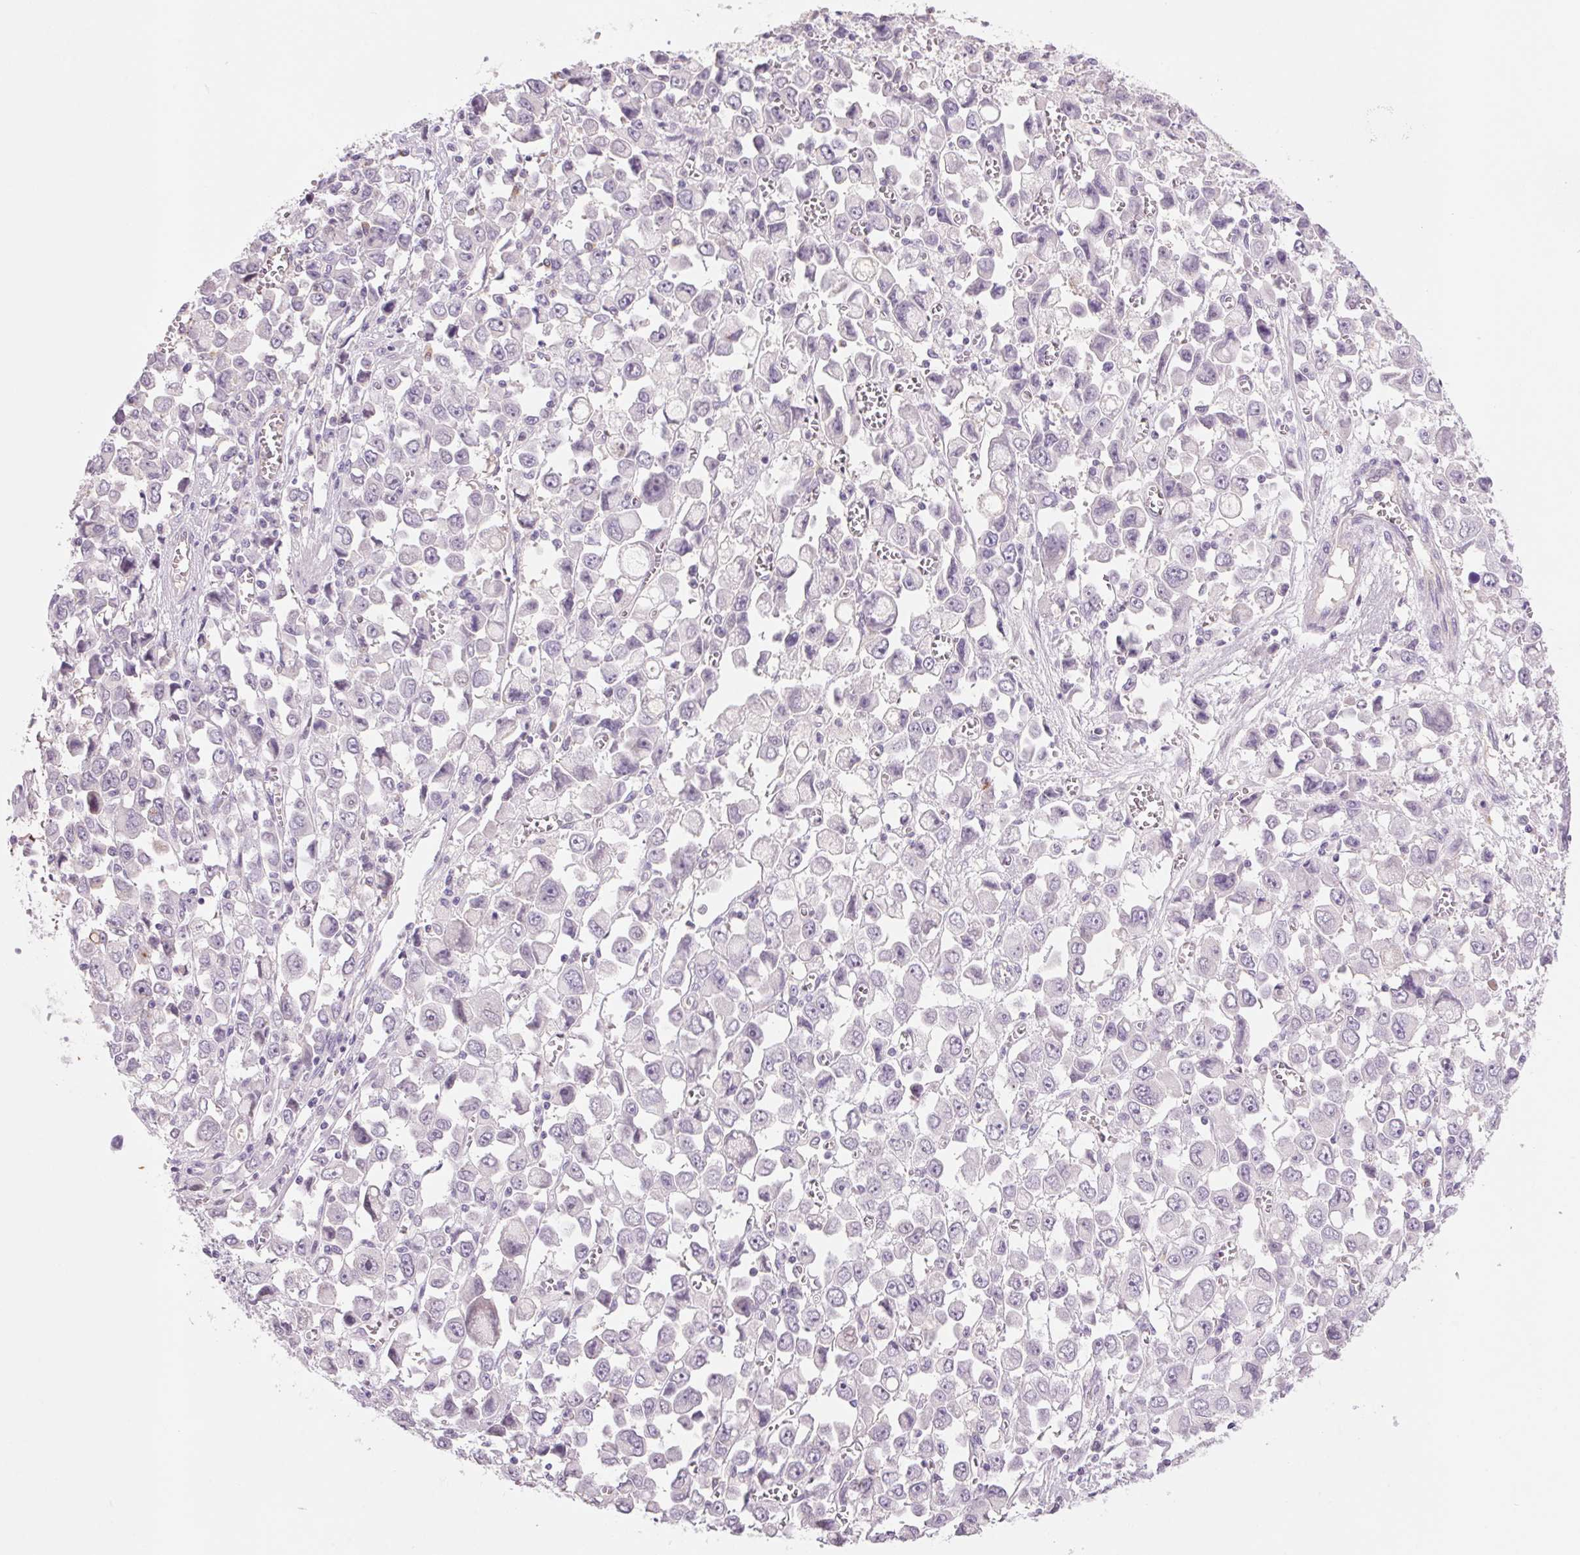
{"staining": {"intensity": "negative", "quantity": "none", "location": "none"}, "tissue": "stomach cancer", "cell_type": "Tumor cells", "image_type": "cancer", "snomed": [{"axis": "morphology", "description": "Adenocarcinoma, NOS"}, {"axis": "topography", "description": "Stomach, upper"}], "caption": "Immunohistochemical staining of human adenocarcinoma (stomach) demonstrates no significant positivity in tumor cells.", "gene": "KRT1", "patient": {"sex": "male", "age": 70}}